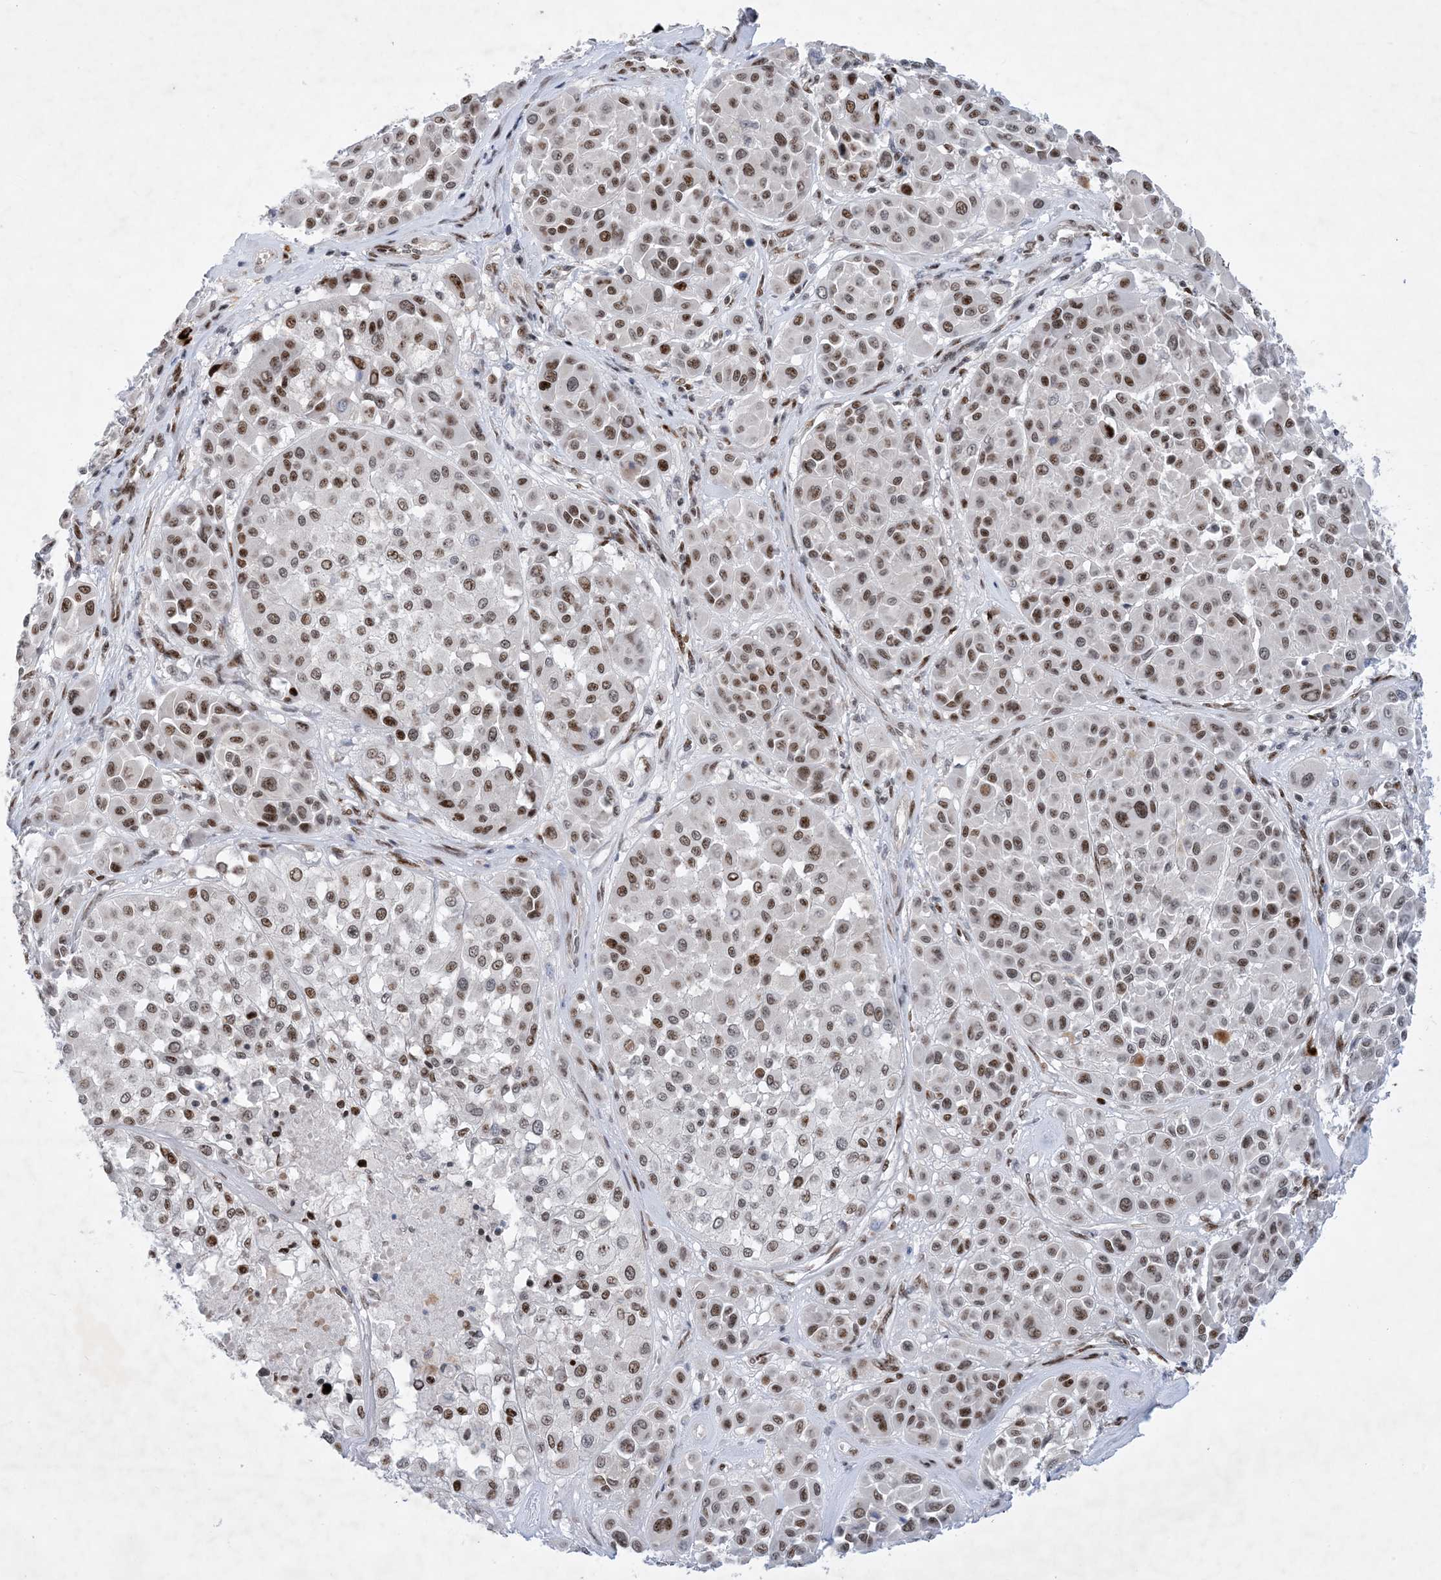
{"staining": {"intensity": "moderate", "quantity": ">75%", "location": "nuclear"}, "tissue": "melanoma", "cell_type": "Tumor cells", "image_type": "cancer", "snomed": [{"axis": "morphology", "description": "Malignant melanoma, Metastatic site"}, {"axis": "topography", "description": "Soft tissue"}], "caption": "Melanoma stained with a brown dye exhibits moderate nuclear positive expression in approximately >75% of tumor cells.", "gene": "TSPYL1", "patient": {"sex": "male", "age": 41}}